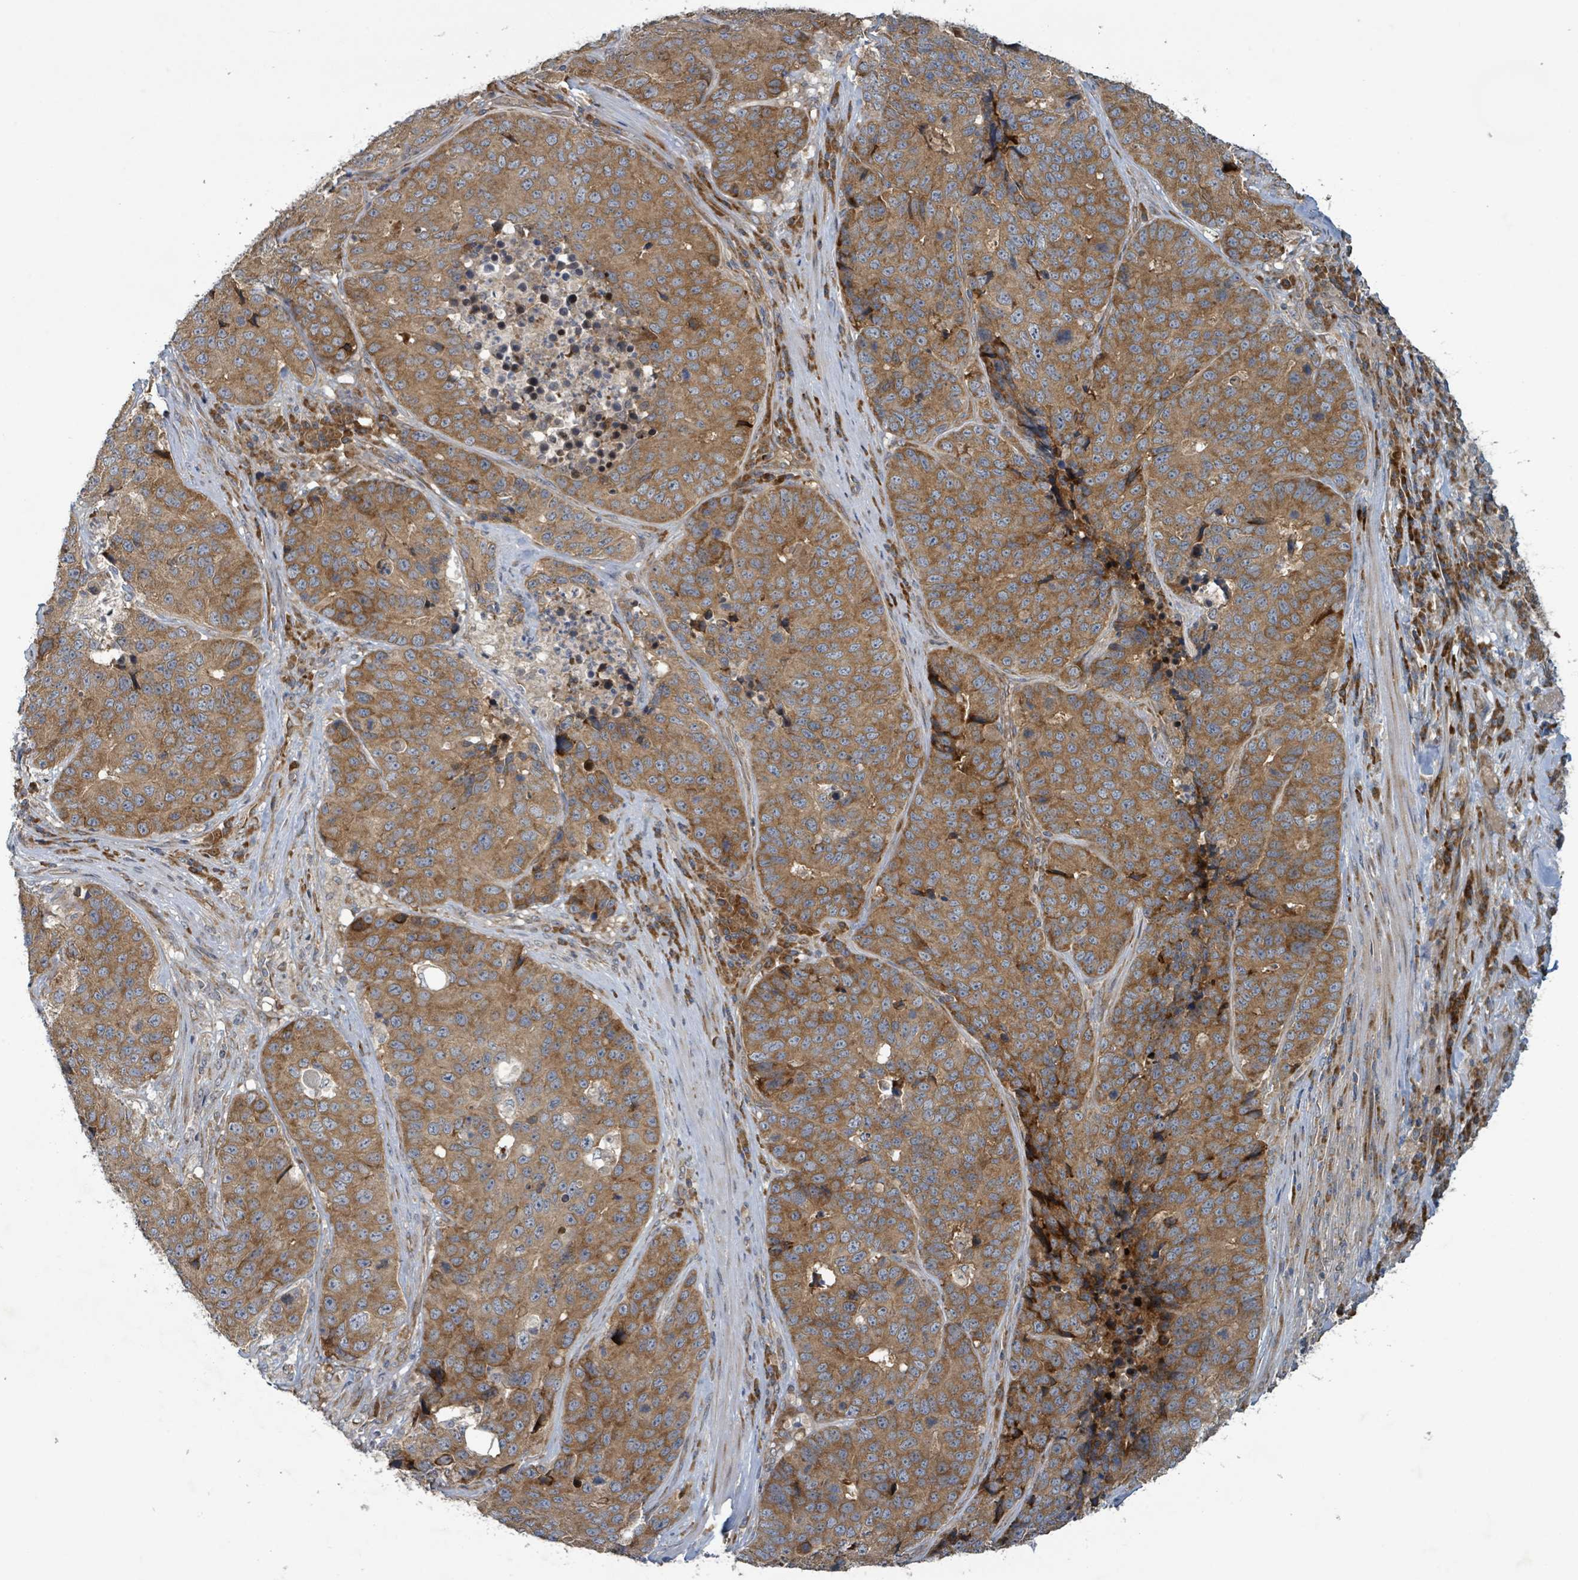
{"staining": {"intensity": "strong", "quantity": ">75%", "location": "cytoplasmic/membranous"}, "tissue": "stomach cancer", "cell_type": "Tumor cells", "image_type": "cancer", "snomed": [{"axis": "morphology", "description": "Adenocarcinoma, NOS"}, {"axis": "topography", "description": "Stomach"}], "caption": "An IHC micrograph of tumor tissue is shown. Protein staining in brown labels strong cytoplasmic/membranous positivity in stomach cancer (adenocarcinoma) within tumor cells.", "gene": "OR51E1", "patient": {"sex": "male", "age": 71}}